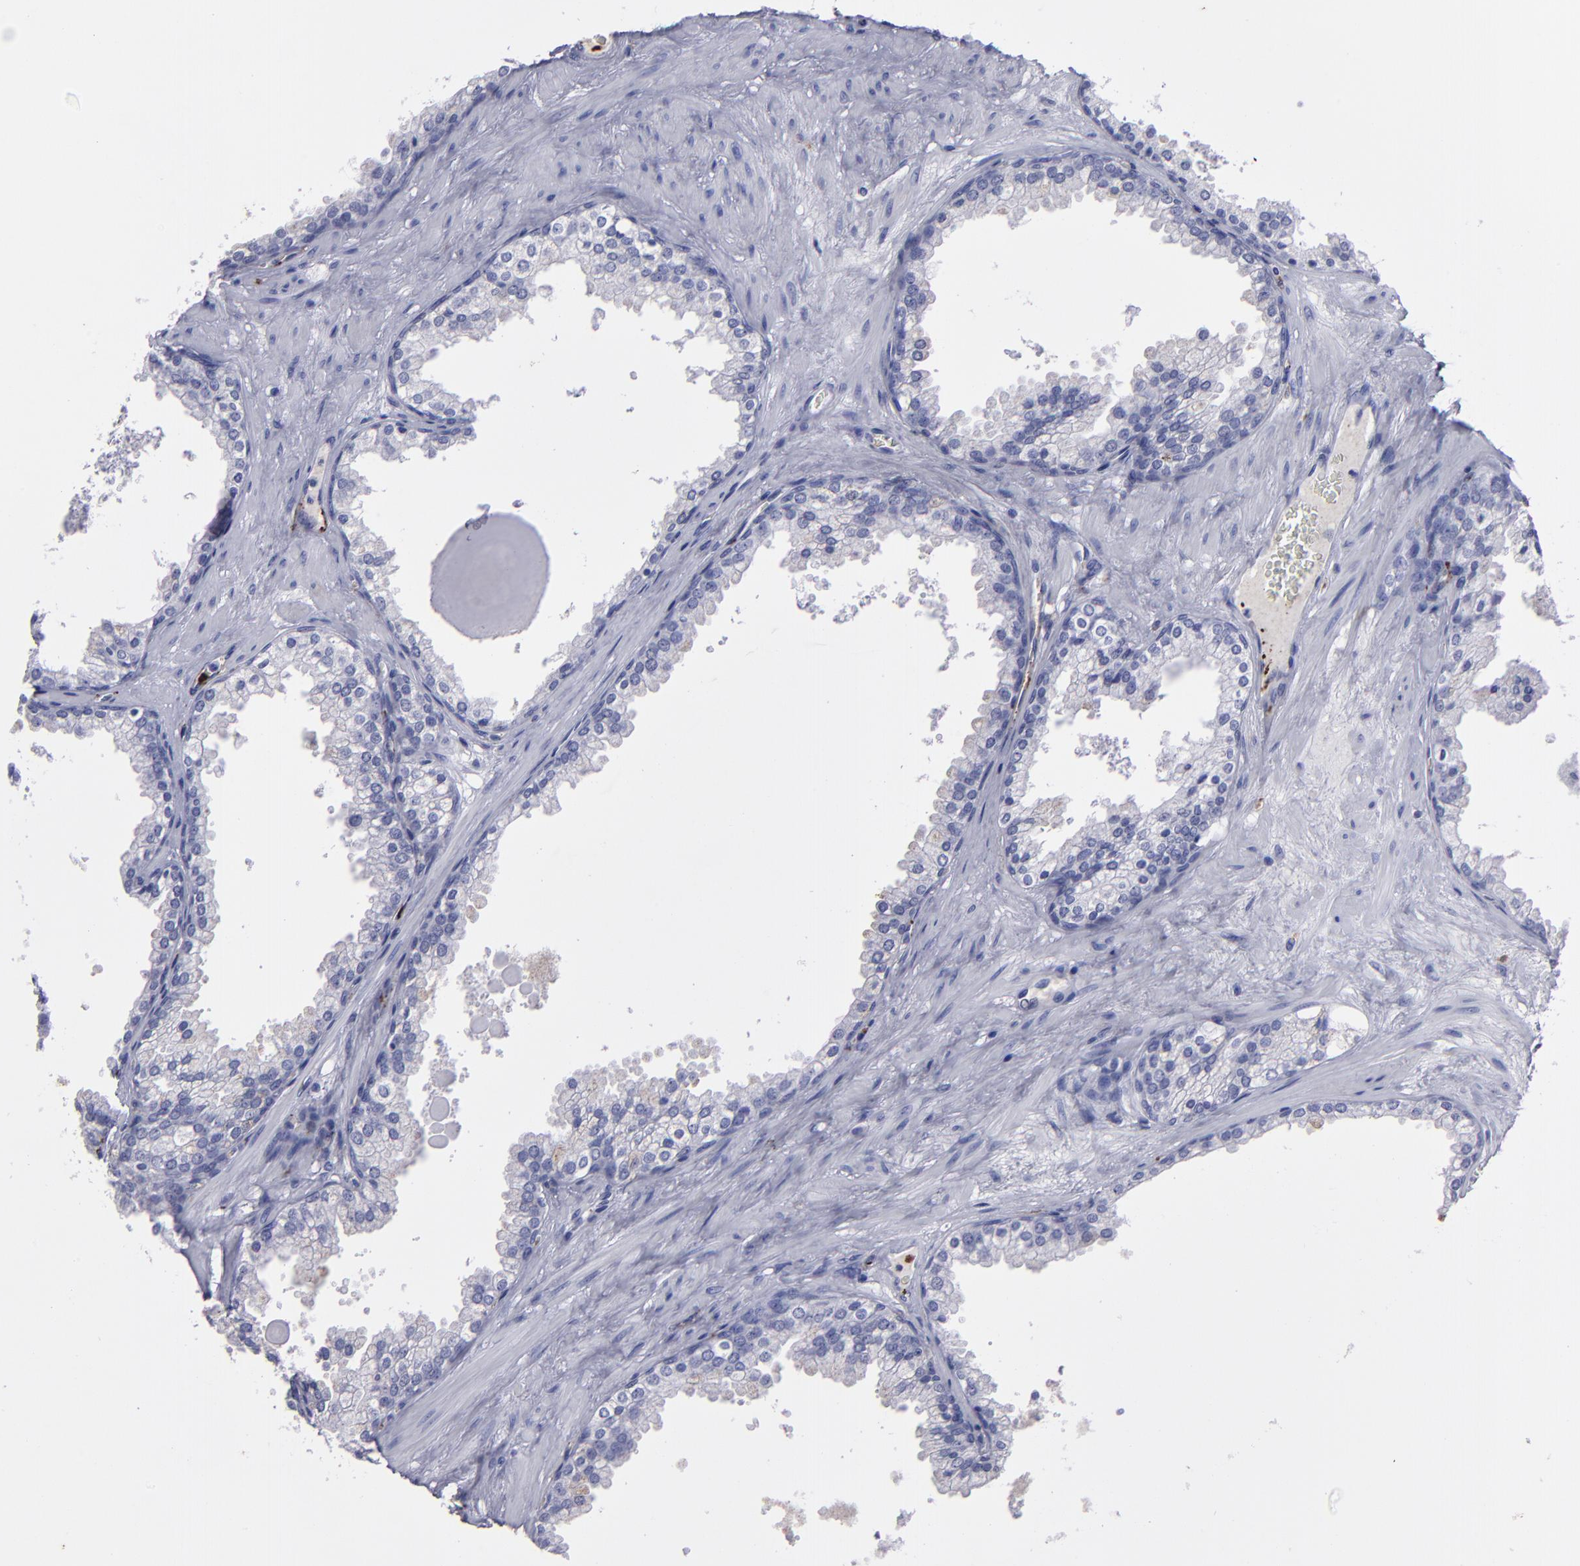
{"staining": {"intensity": "negative", "quantity": "none", "location": "none"}, "tissue": "prostate cancer", "cell_type": "Tumor cells", "image_type": "cancer", "snomed": [{"axis": "morphology", "description": "Adenocarcinoma, Medium grade"}, {"axis": "topography", "description": "Prostate"}], "caption": "An immunohistochemistry image of prostate medium-grade adenocarcinoma is shown. There is no staining in tumor cells of prostate medium-grade adenocarcinoma.", "gene": "CD36", "patient": {"sex": "male", "age": 60}}